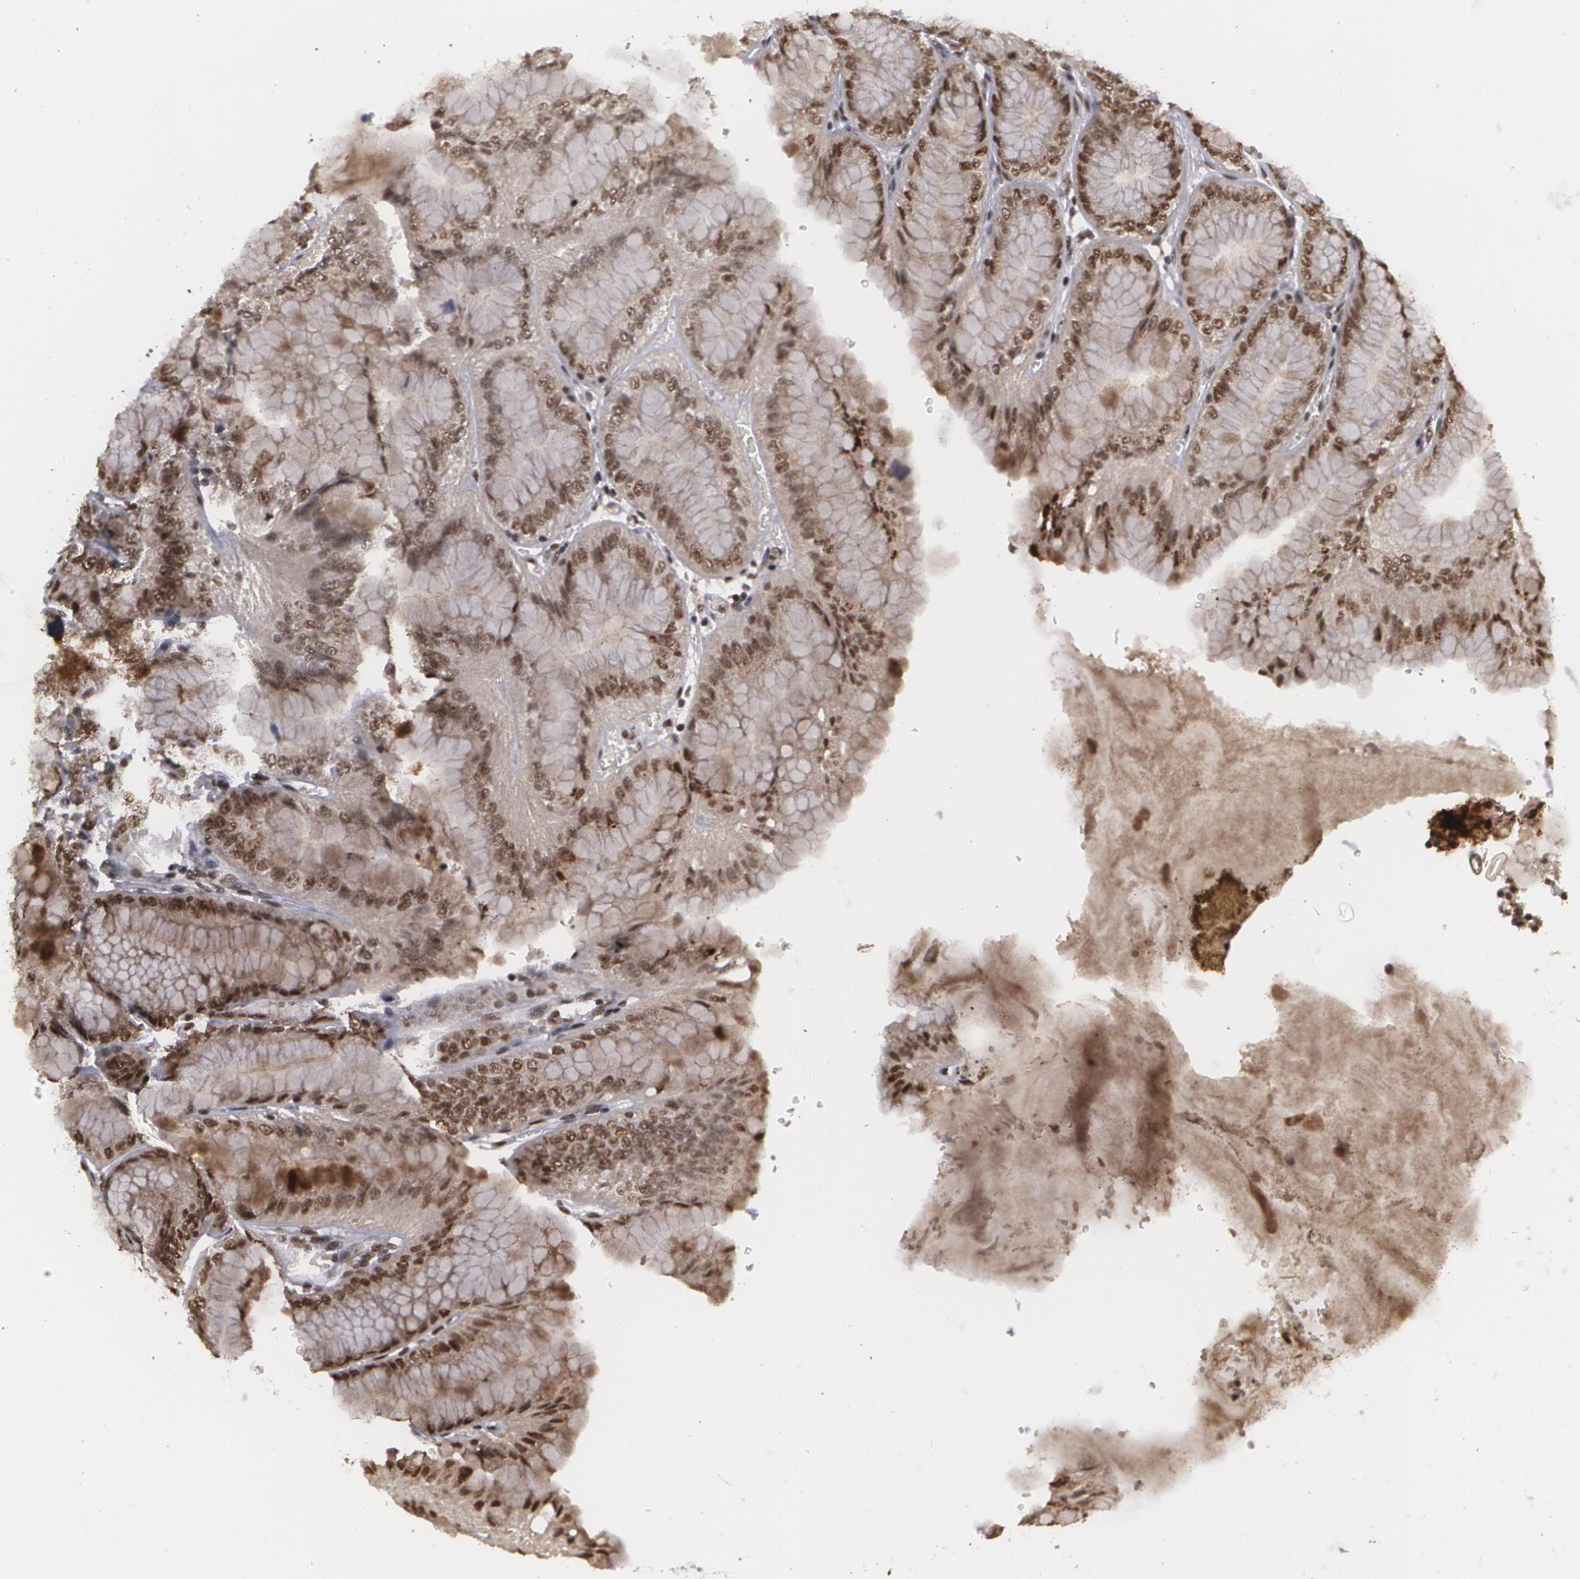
{"staining": {"intensity": "strong", "quantity": ">75%", "location": "nuclear"}, "tissue": "stomach", "cell_type": "Glandular cells", "image_type": "normal", "snomed": [{"axis": "morphology", "description": "Normal tissue, NOS"}, {"axis": "topography", "description": "Stomach, lower"}], "caption": "A high amount of strong nuclear positivity is seen in about >75% of glandular cells in benign stomach.", "gene": "RXRB", "patient": {"sex": "male", "age": 71}}